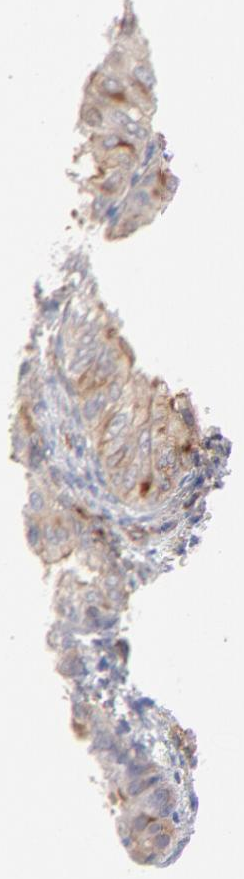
{"staining": {"intensity": "moderate", "quantity": "25%-75%", "location": "cytoplasmic/membranous"}, "tissue": "endometrial cancer", "cell_type": "Tumor cells", "image_type": "cancer", "snomed": [{"axis": "morphology", "description": "Adenocarcinoma, NOS"}, {"axis": "topography", "description": "Endometrium"}], "caption": "The histopathology image displays a brown stain indicating the presence of a protein in the cytoplasmic/membranous of tumor cells in endometrial cancer.", "gene": "LDLRAP1", "patient": {"sex": "female", "age": 76}}